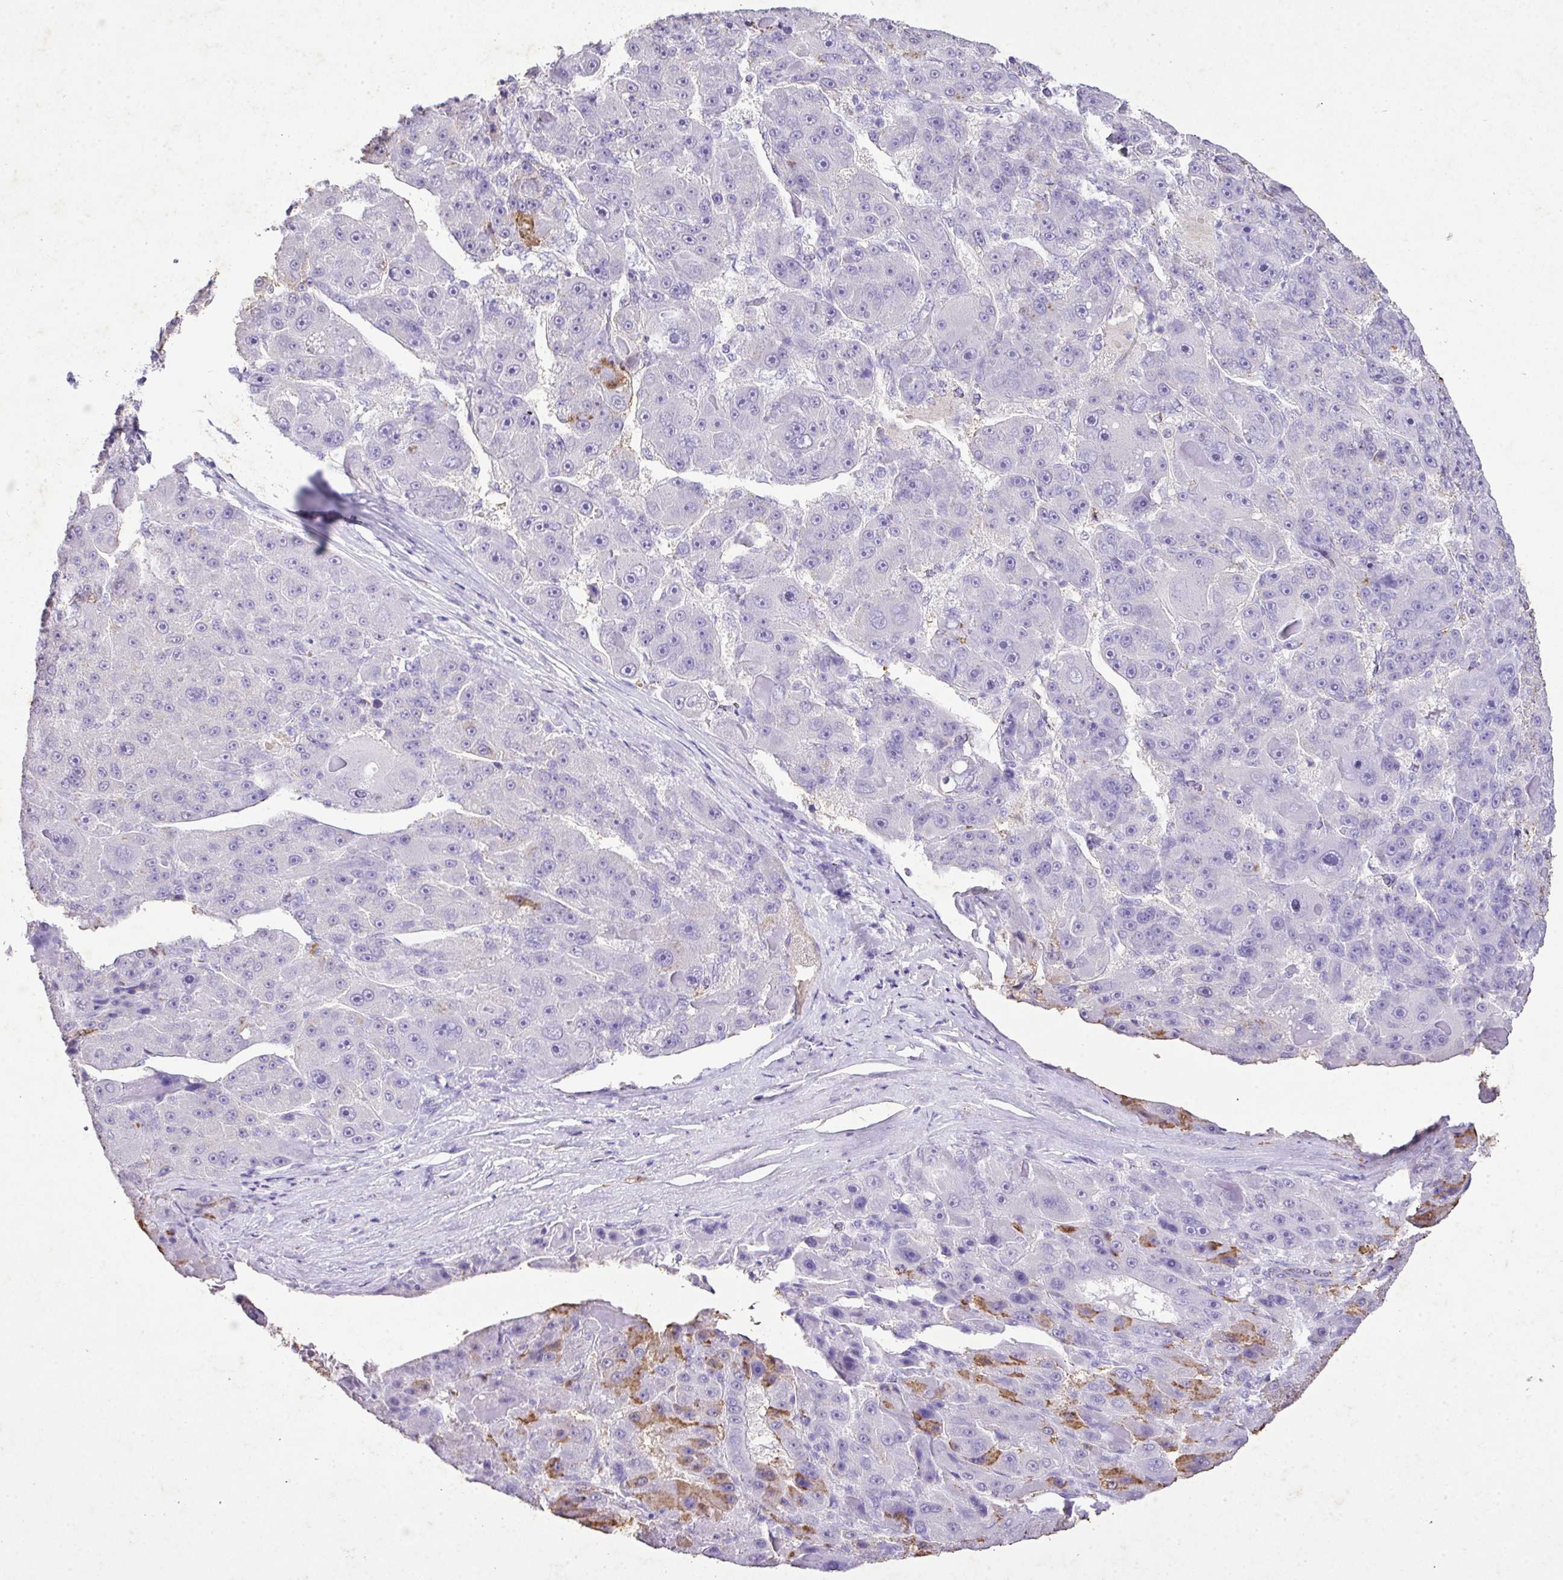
{"staining": {"intensity": "negative", "quantity": "none", "location": "none"}, "tissue": "liver cancer", "cell_type": "Tumor cells", "image_type": "cancer", "snomed": [{"axis": "morphology", "description": "Carcinoma, Hepatocellular, NOS"}, {"axis": "topography", "description": "Liver"}], "caption": "Hepatocellular carcinoma (liver) was stained to show a protein in brown. There is no significant staining in tumor cells.", "gene": "KCNJ11", "patient": {"sex": "male", "age": 76}}